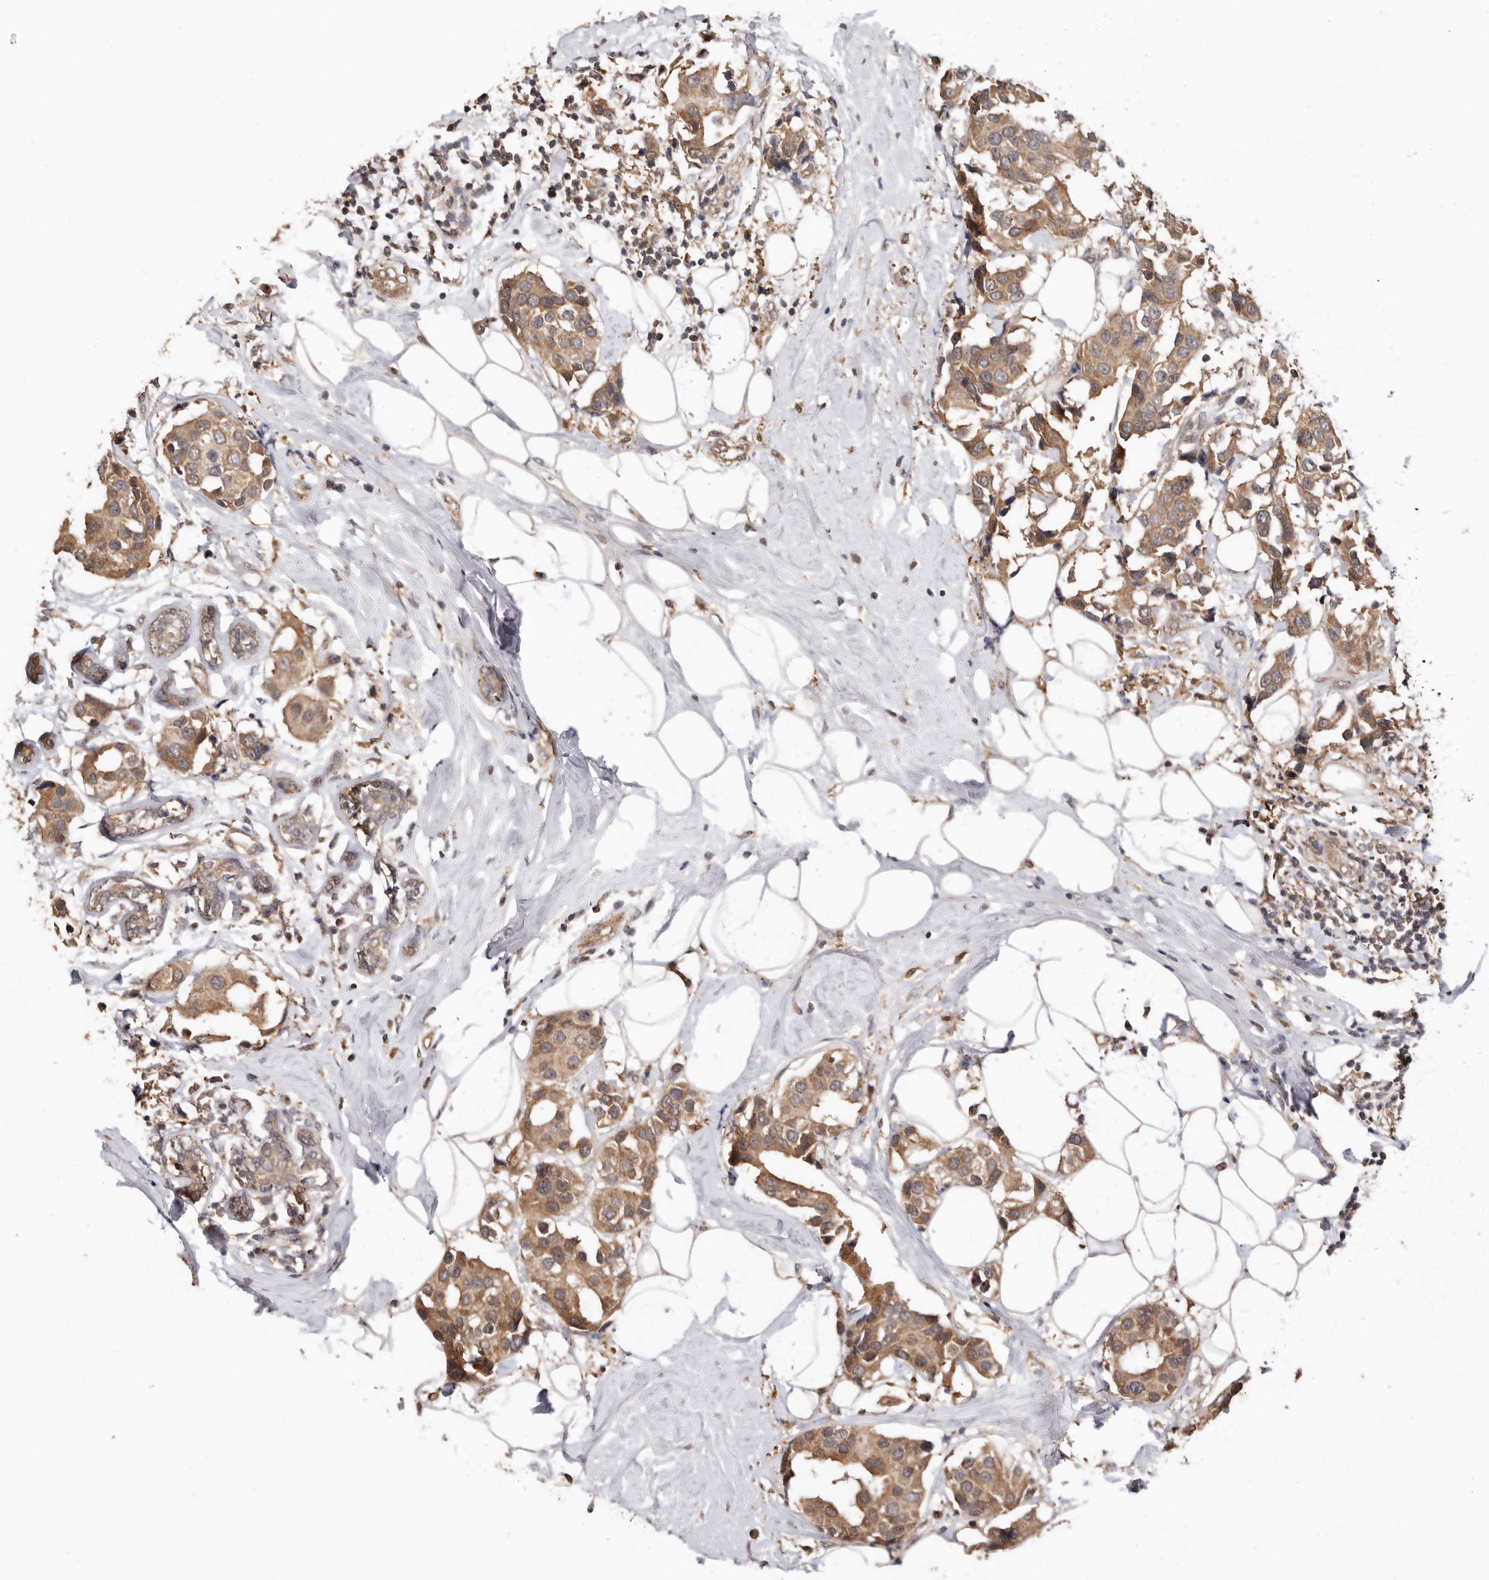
{"staining": {"intensity": "moderate", "quantity": ">75%", "location": "cytoplasmic/membranous"}, "tissue": "breast cancer", "cell_type": "Tumor cells", "image_type": "cancer", "snomed": [{"axis": "morphology", "description": "Normal tissue, NOS"}, {"axis": "morphology", "description": "Duct carcinoma"}, {"axis": "topography", "description": "Breast"}], "caption": "Tumor cells show medium levels of moderate cytoplasmic/membranous expression in about >75% of cells in breast infiltrating ductal carcinoma.", "gene": "RSPO2", "patient": {"sex": "female", "age": 39}}